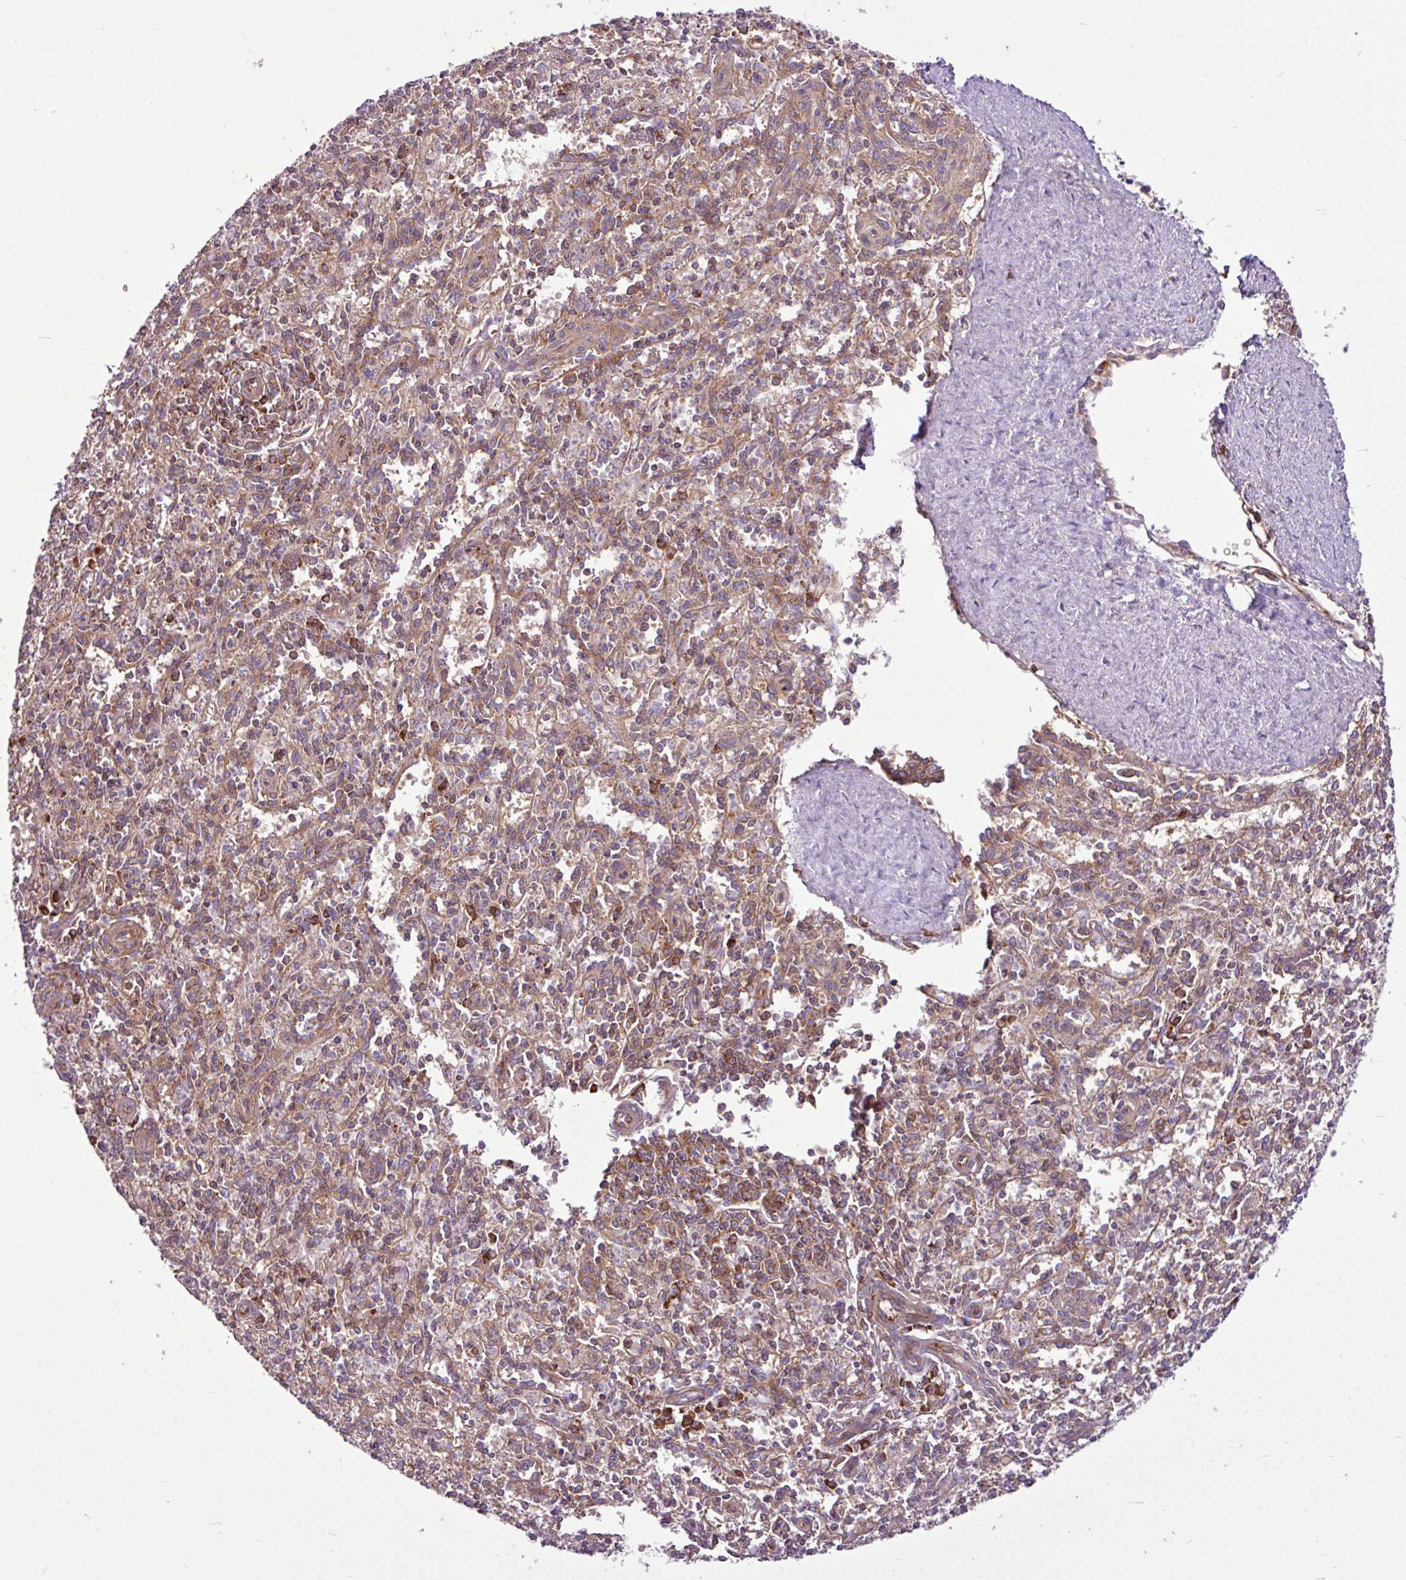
{"staining": {"intensity": "weak", "quantity": "25%-75%", "location": "cytoplasmic/membranous"}, "tissue": "spleen", "cell_type": "Cells in red pulp", "image_type": "normal", "snomed": [{"axis": "morphology", "description": "Normal tissue, NOS"}, {"axis": "topography", "description": "Spleen"}], "caption": "Protein positivity by immunohistochemistry (IHC) shows weak cytoplasmic/membranous staining in approximately 25%-75% of cells in red pulp in unremarkable spleen.", "gene": "MROH2A", "patient": {"sex": "female", "age": 70}}